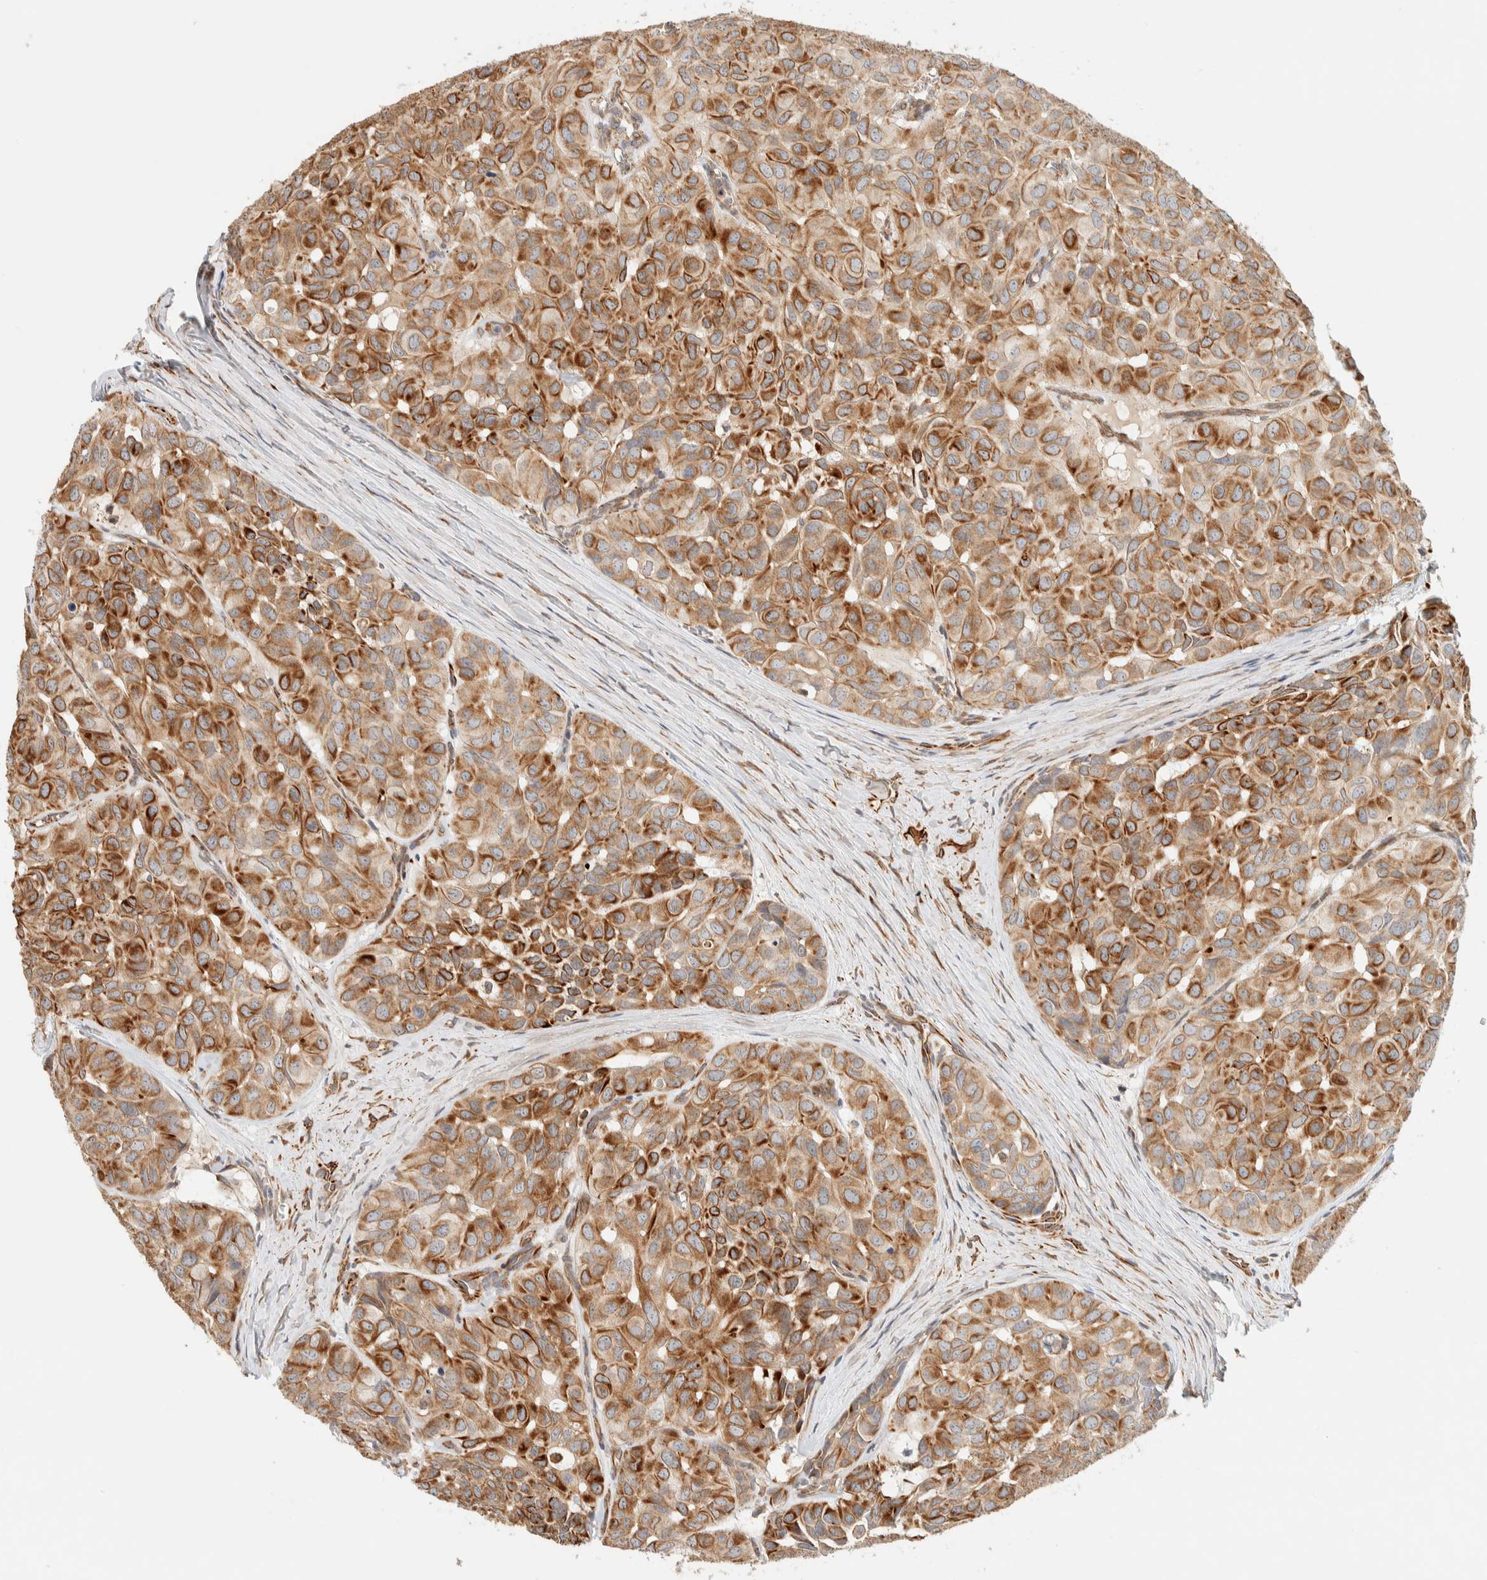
{"staining": {"intensity": "moderate", "quantity": ">75%", "location": "cytoplasmic/membranous"}, "tissue": "head and neck cancer", "cell_type": "Tumor cells", "image_type": "cancer", "snomed": [{"axis": "morphology", "description": "Adenocarcinoma, NOS"}, {"axis": "topography", "description": "Salivary gland, NOS"}, {"axis": "topography", "description": "Head-Neck"}], "caption": "Protein staining of adenocarcinoma (head and neck) tissue exhibits moderate cytoplasmic/membranous positivity in approximately >75% of tumor cells.", "gene": "FAT1", "patient": {"sex": "female", "age": 76}}